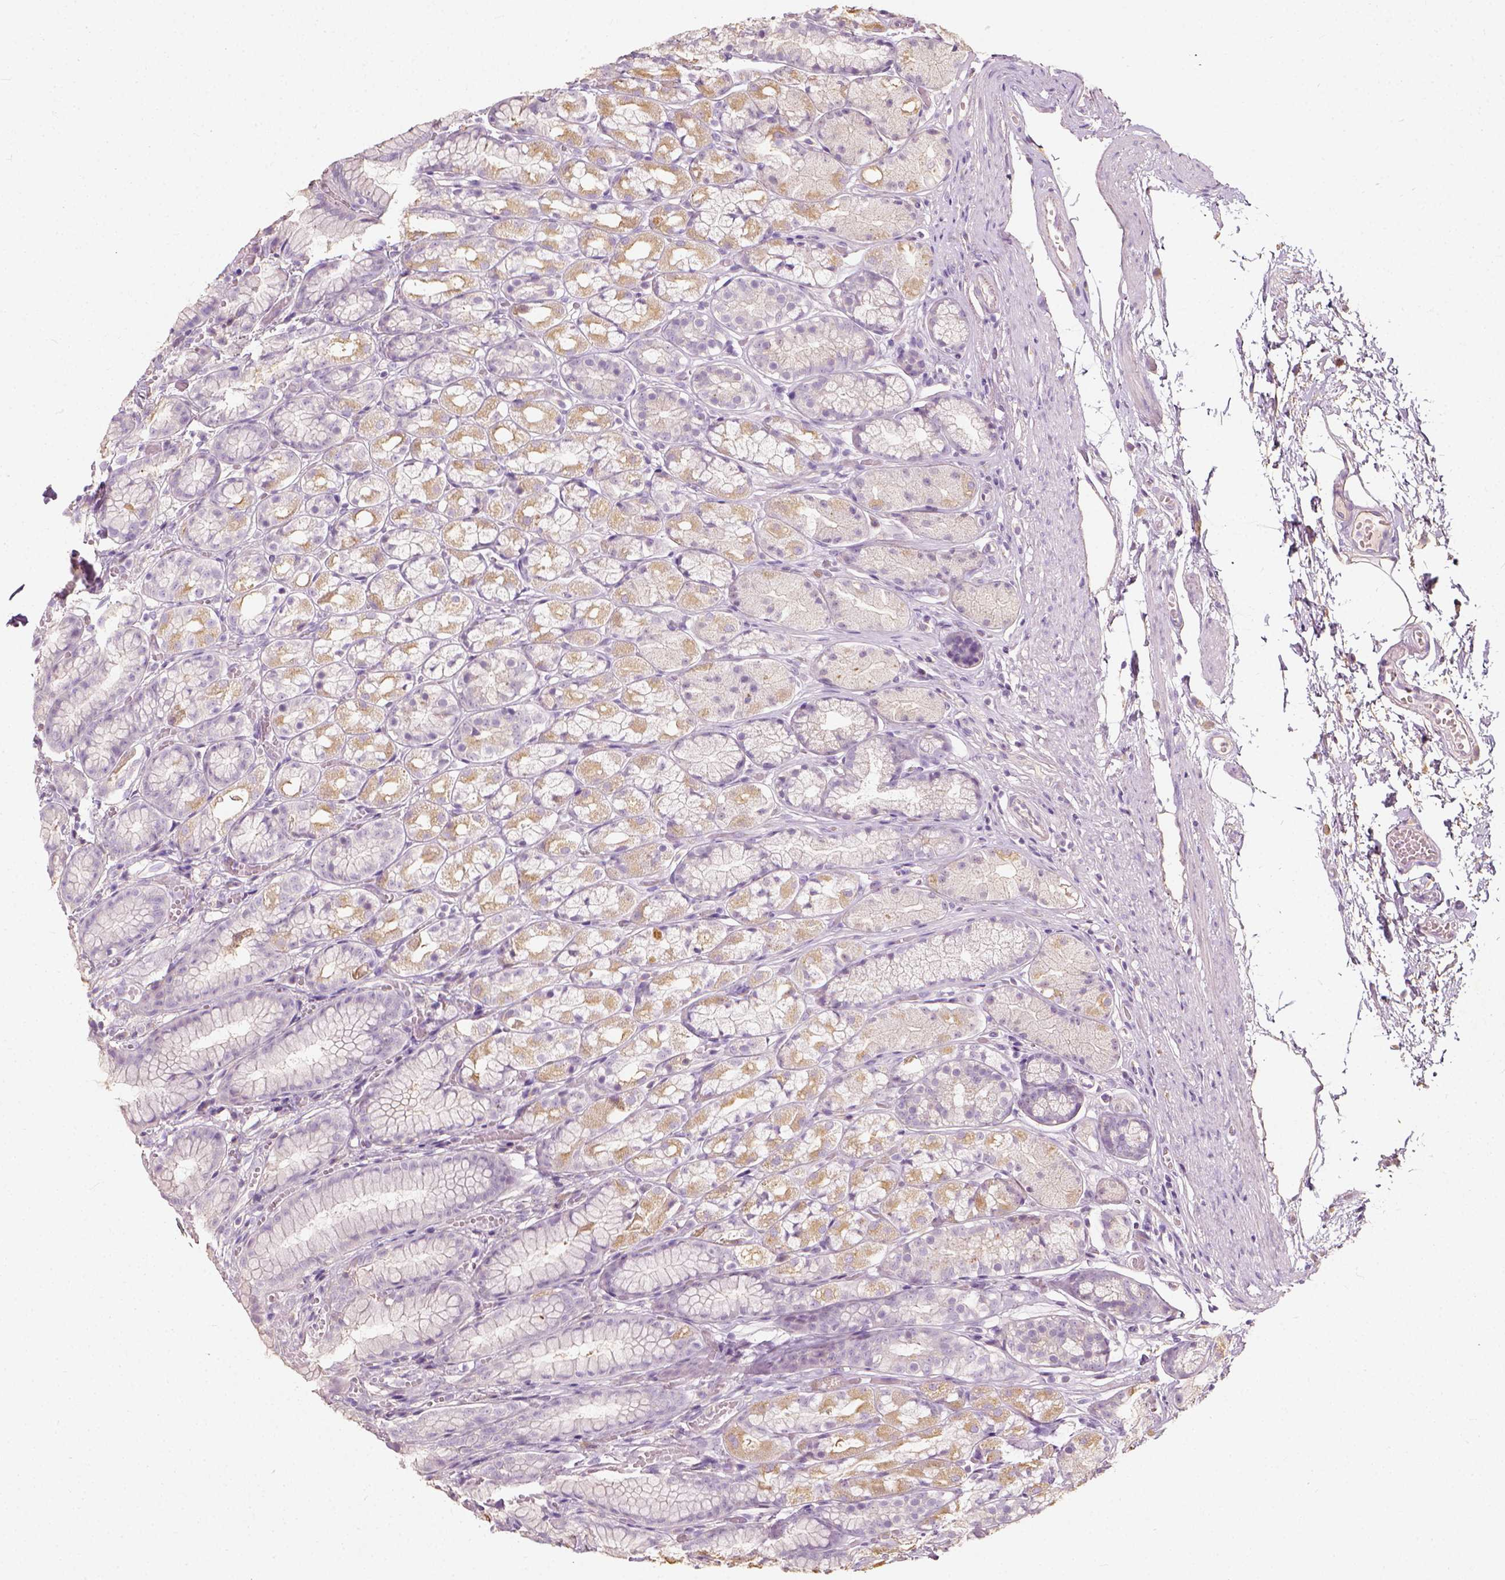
{"staining": {"intensity": "weak", "quantity": "25%-75%", "location": "cytoplasmic/membranous"}, "tissue": "stomach", "cell_type": "Glandular cells", "image_type": "normal", "snomed": [{"axis": "morphology", "description": "Normal tissue, NOS"}, {"axis": "topography", "description": "Stomach"}], "caption": "Protein expression by IHC reveals weak cytoplasmic/membranous expression in approximately 25%-75% of glandular cells in normal stomach.", "gene": "DHCR24", "patient": {"sex": "male", "age": 70}}